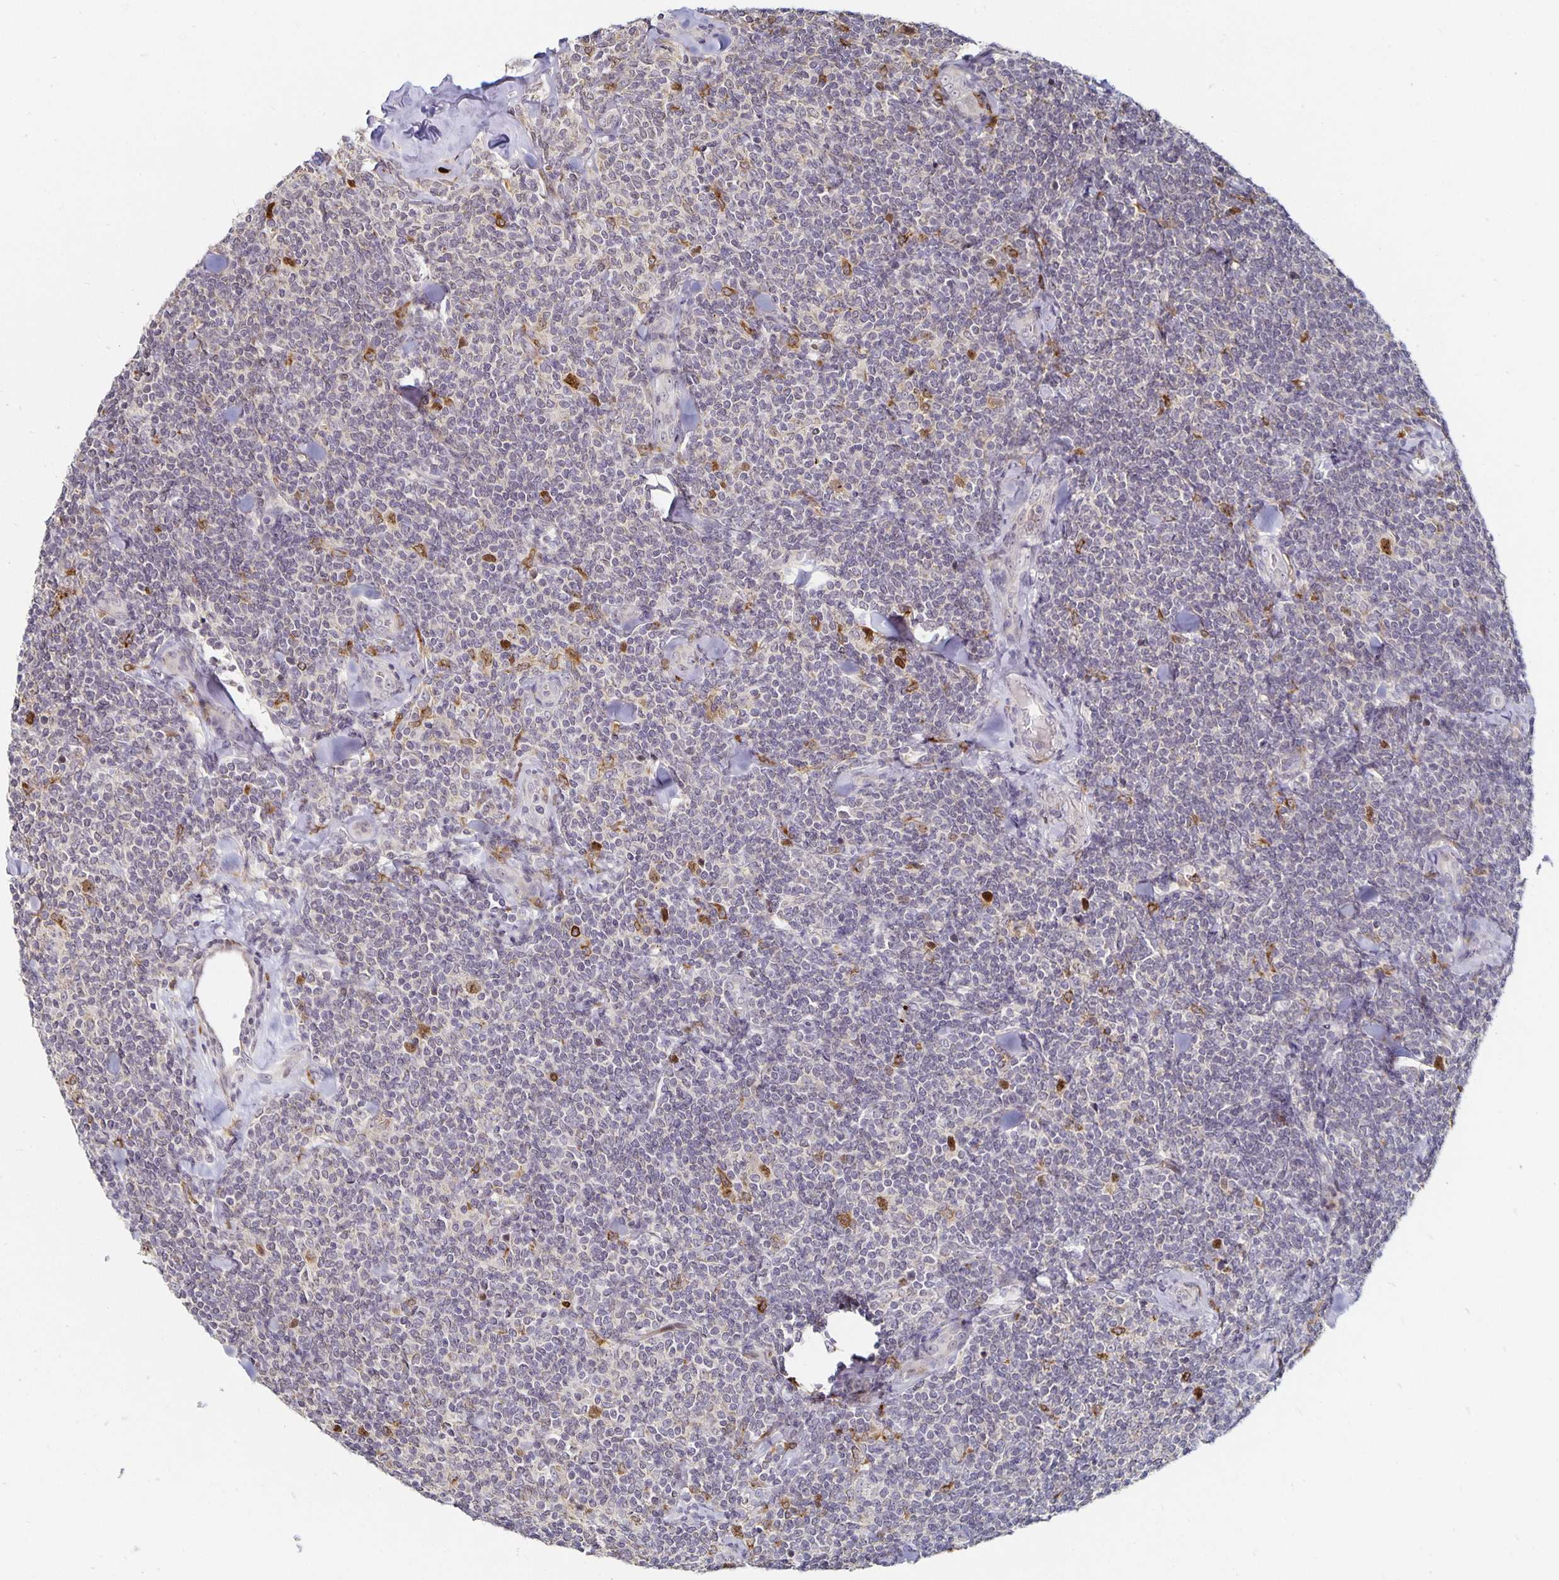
{"staining": {"intensity": "negative", "quantity": "none", "location": "none"}, "tissue": "lymphoma", "cell_type": "Tumor cells", "image_type": "cancer", "snomed": [{"axis": "morphology", "description": "Malignant lymphoma, non-Hodgkin's type, Low grade"}, {"axis": "topography", "description": "Lymph node"}], "caption": "The histopathology image exhibits no significant positivity in tumor cells of low-grade malignant lymphoma, non-Hodgkin's type.", "gene": "ANLN", "patient": {"sex": "female", "age": 56}}